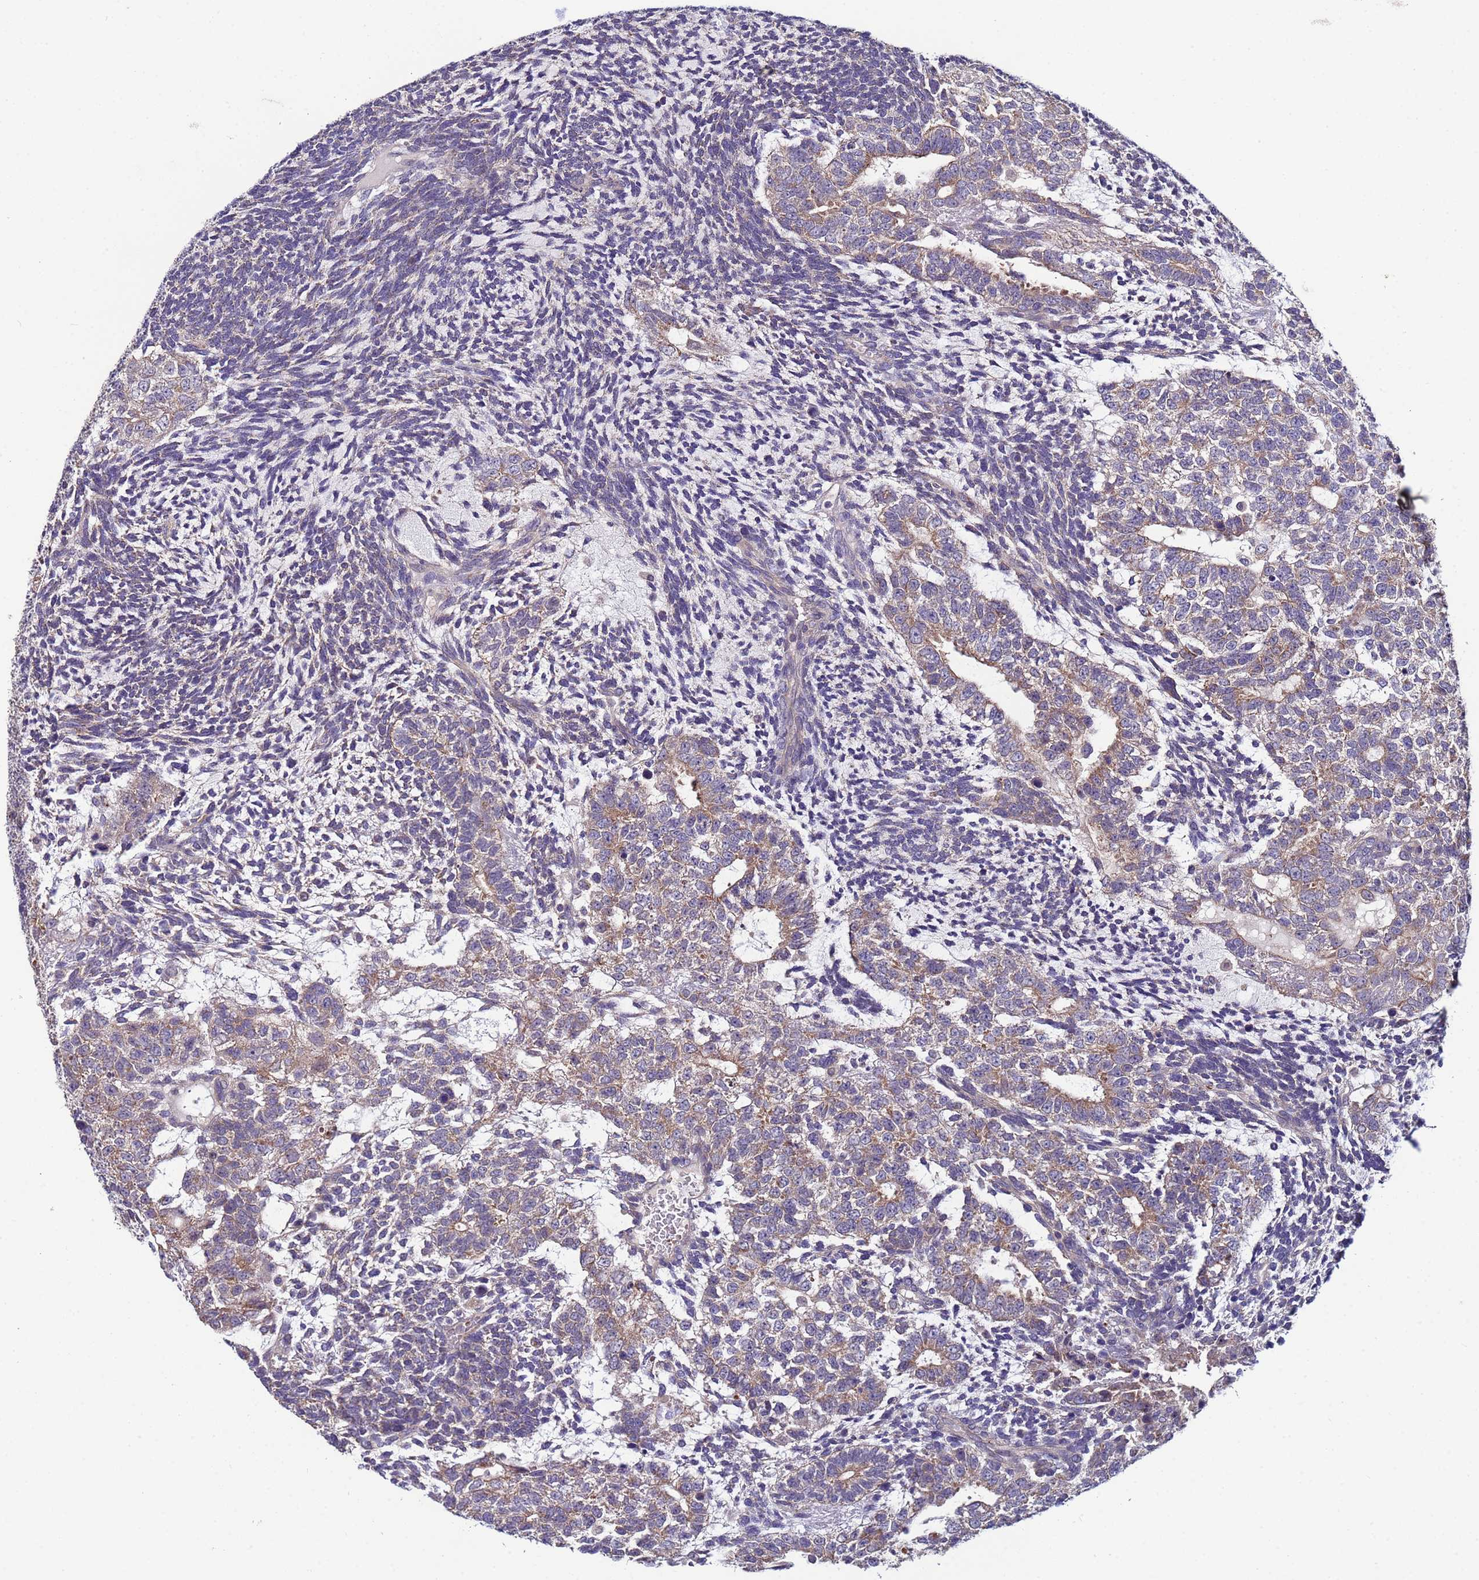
{"staining": {"intensity": "weak", "quantity": ">75%", "location": "cytoplasmic/membranous"}, "tissue": "testis cancer", "cell_type": "Tumor cells", "image_type": "cancer", "snomed": [{"axis": "morphology", "description": "Carcinoma, Embryonal, NOS"}, {"axis": "topography", "description": "Testis"}], "caption": "Testis embryonal carcinoma stained with IHC exhibits weak cytoplasmic/membranous expression in about >75% of tumor cells.", "gene": "CLHC1", "patient": {"sex": "male", "age": 23}}